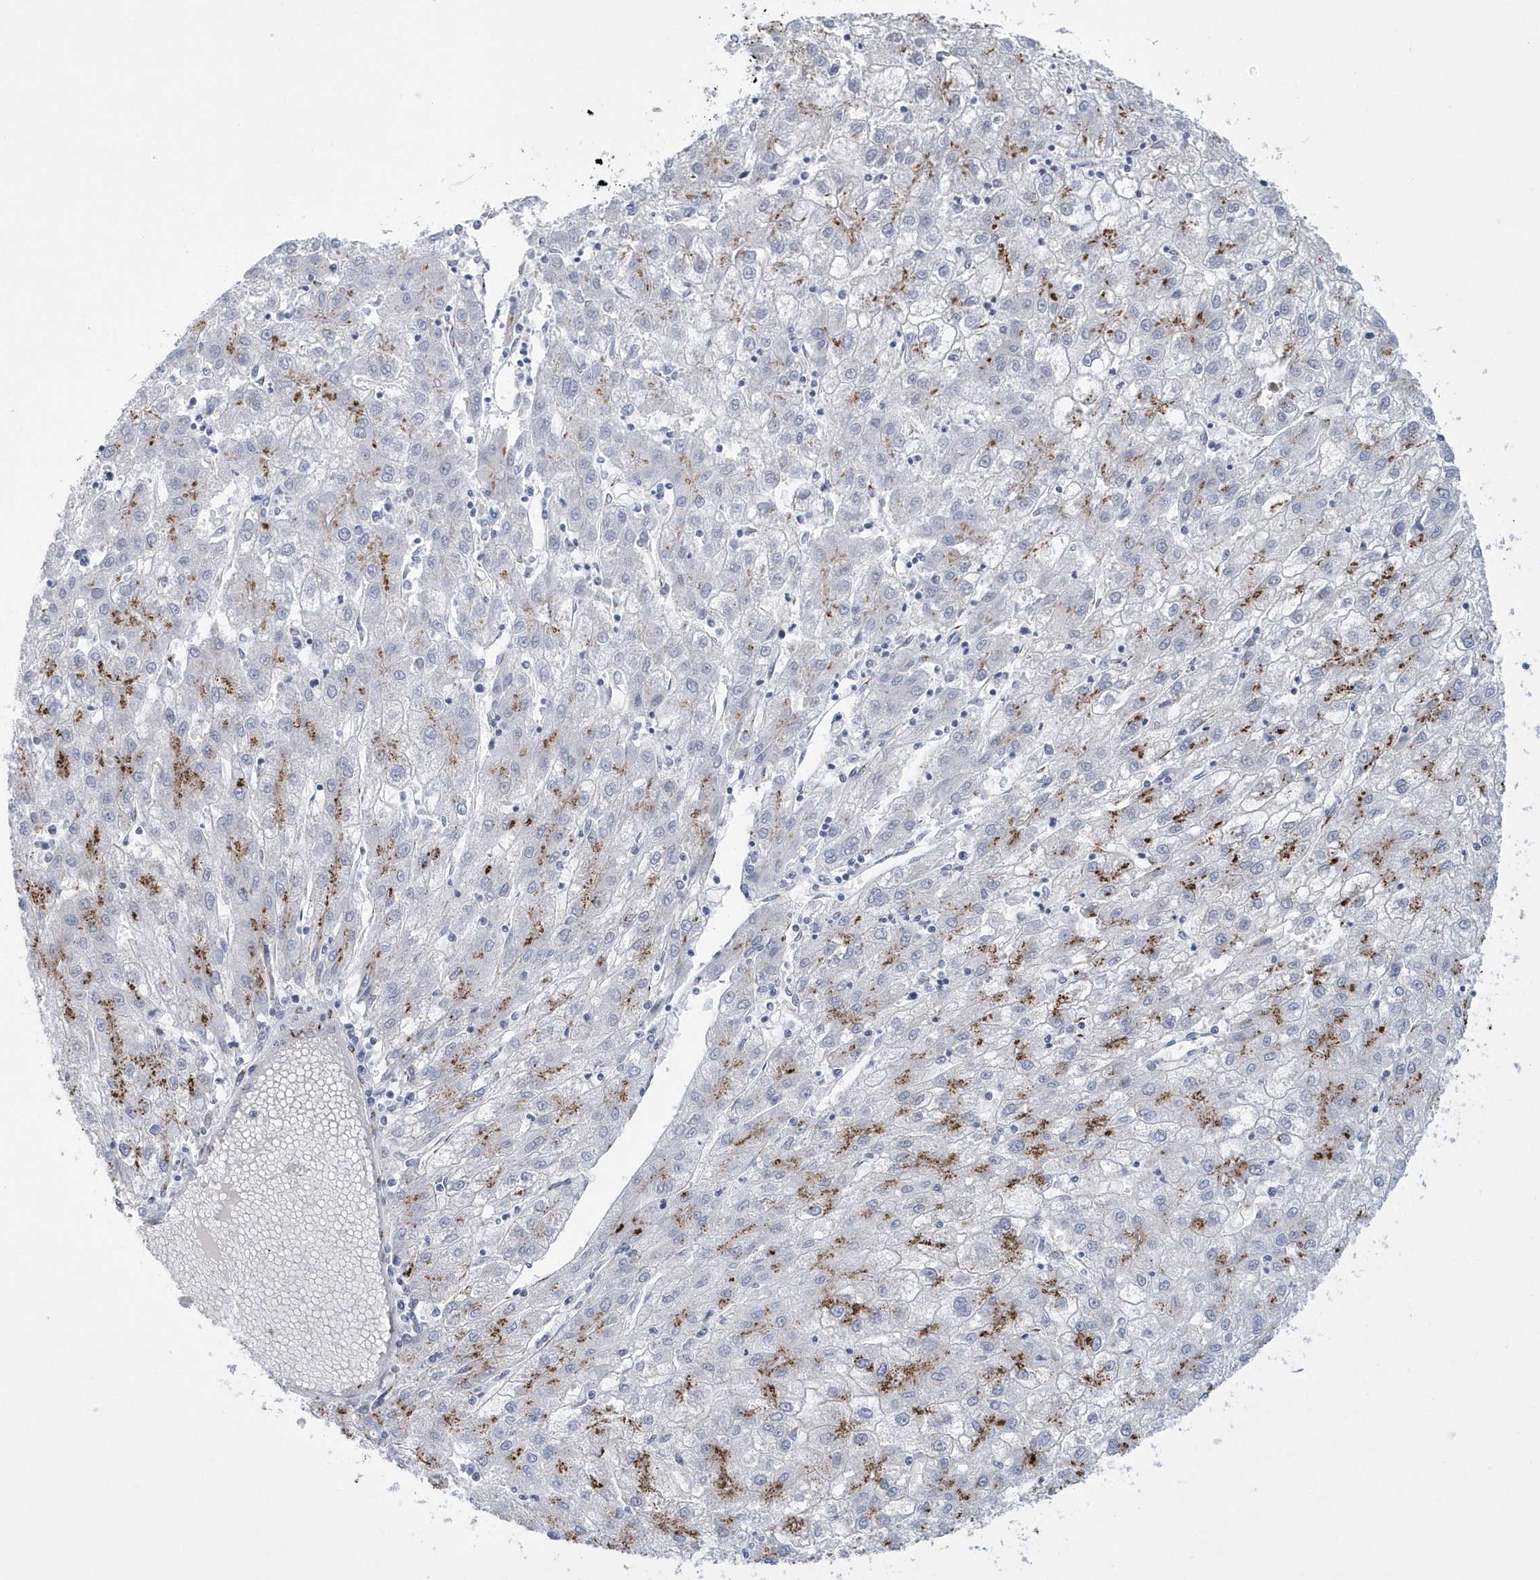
{"staining": {"intensity": "moderate", "quantity": "<25%", "location": "cytoplasmic/membranous"}, "tissue": "liver cancer", "cell_type": "Tumor cells", "image_type": "cancer", "snomed": [{"axis": "morphology", "description": "Carcinoma, Hepatocellular, NOS"}, {"axis": "topography", "description": "Liver"}], "caption": "Protein staining exhibits moderate cytoplasmic/membranous staining in about <25% of tumor cells in hepatocellular carcinoma (liver).", "gene": "SLX9", "patient": {"sex": "male", "age": 72}}